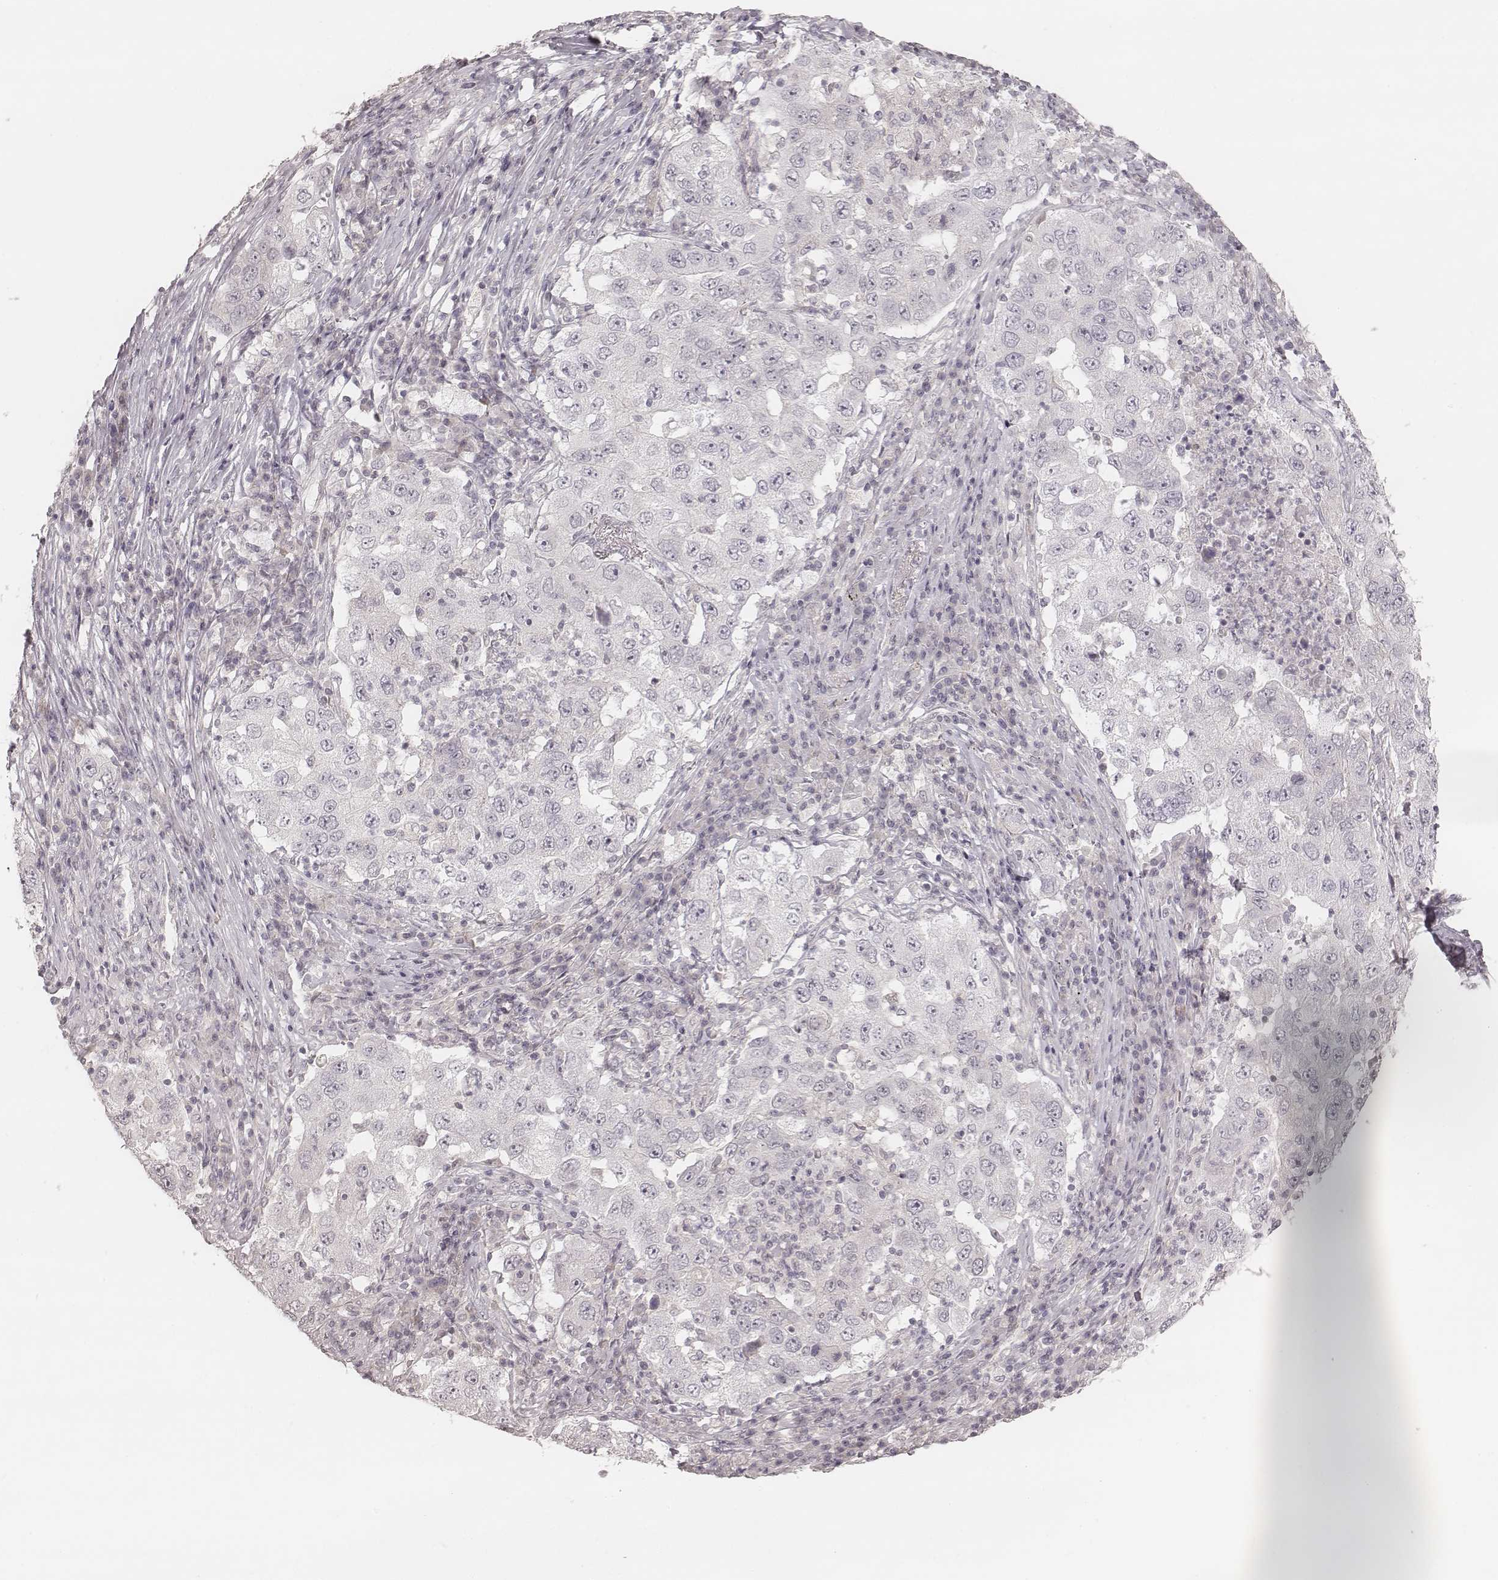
{"staining": {"intensity": "negative", "quantity": "none", "location": "none"}, "tissue": "lung cancer", "cell_type": "Tumor cells", "image_type": "cancer", "snomed": [{"axis": "morphology", "description": "Adenocarcinoma, NOS"}, {"axis": "topography", "description": "Lung"}], "caption": "An image of lung cancer stained for a protein demonstrates no brown staining in tumor cells. (Stains: DAB (3,3'-diaminobenzidine) immunohistochemistry with hematoxylin counter stain, Microscopy: brightfield microscopy at high magnification).", "gene": "ACACB", "patient": {"sex": "male", "age": 73}}